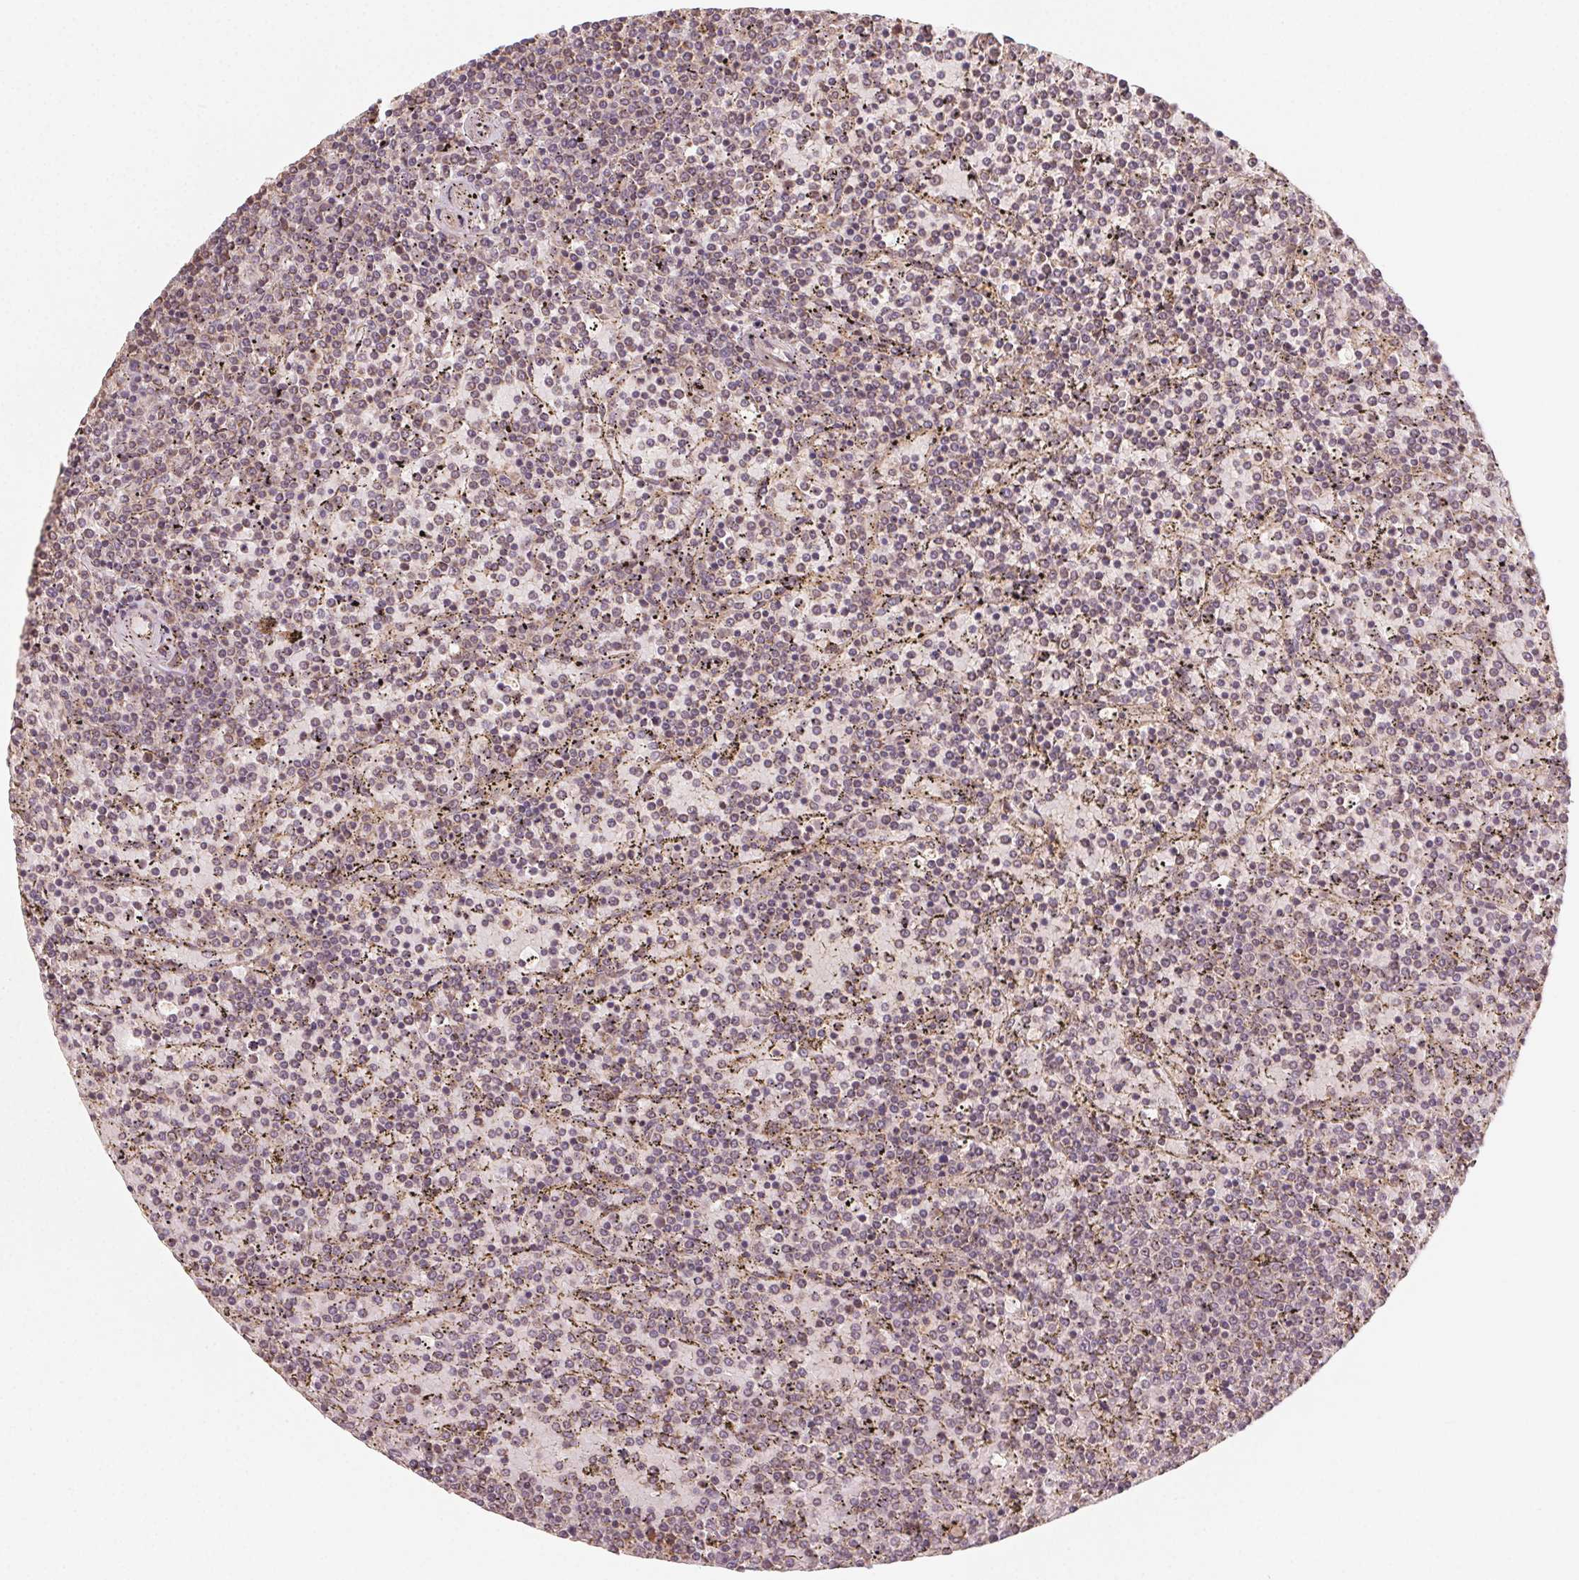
{"staining": {"intensity": "weak", "quantity": "25%-75%", "location": "cytoplasmic/membranous"}, "tissue": "lymphoma", "cell_type": "Tumor cells", "image_type": "cancer", "snomed": [{"axis": "morphology", "description": "Malignant lymphoma, non-Hodgkin's type, Low grade"}, {"axis": "topography", "description": "Spleen"}], "caption": "Brown immunohistochemical staining in human malignant lymphoma, non-Hodgkin's type (low-grade) shows weak cytoplasmic/membranous positivity in about 25%-75% of tumor cells.", "gene": "WBP2", "patient": {"sex": "female", "age": 77}}